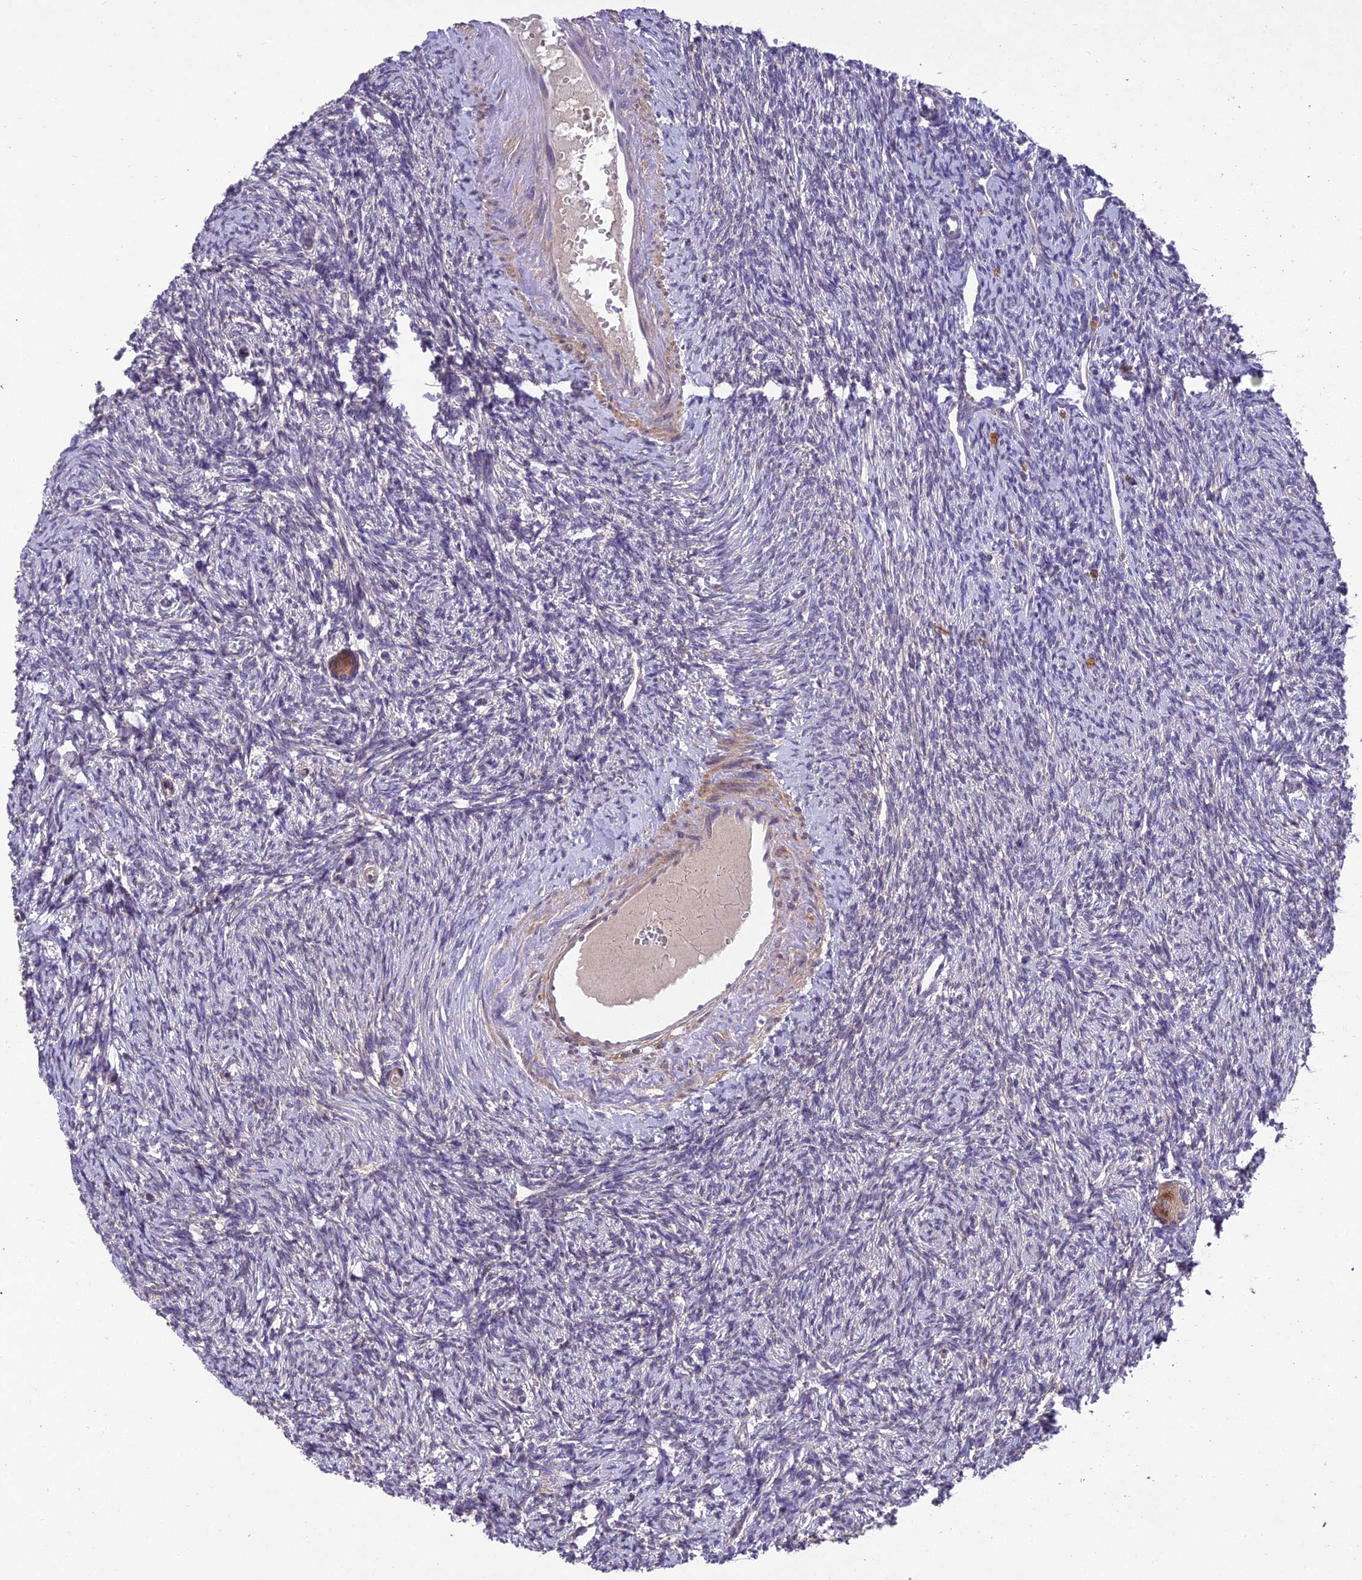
{"staining": {"intensity": "moderate", "quantity": ">75%", "location": "cytoplasmic/membranous"}, "tissue": "ovary", "cell_type": "Follicle cells", "image_type": "normal", "snomed": [{"axis": "morphology", "description": "Normal tissue, NOS"}, {"axis": "morphology", "description": "Cyst, NOS"}, {"axis": "topography", "description": "Ovary"}], "caption": "A medium amount of moderate cytoplasmic/membranous expression is identified in about >75% of follicle cells in benign ovary.", "gene": "CENPL", "patient": {"sex": "female", "age": 33}}